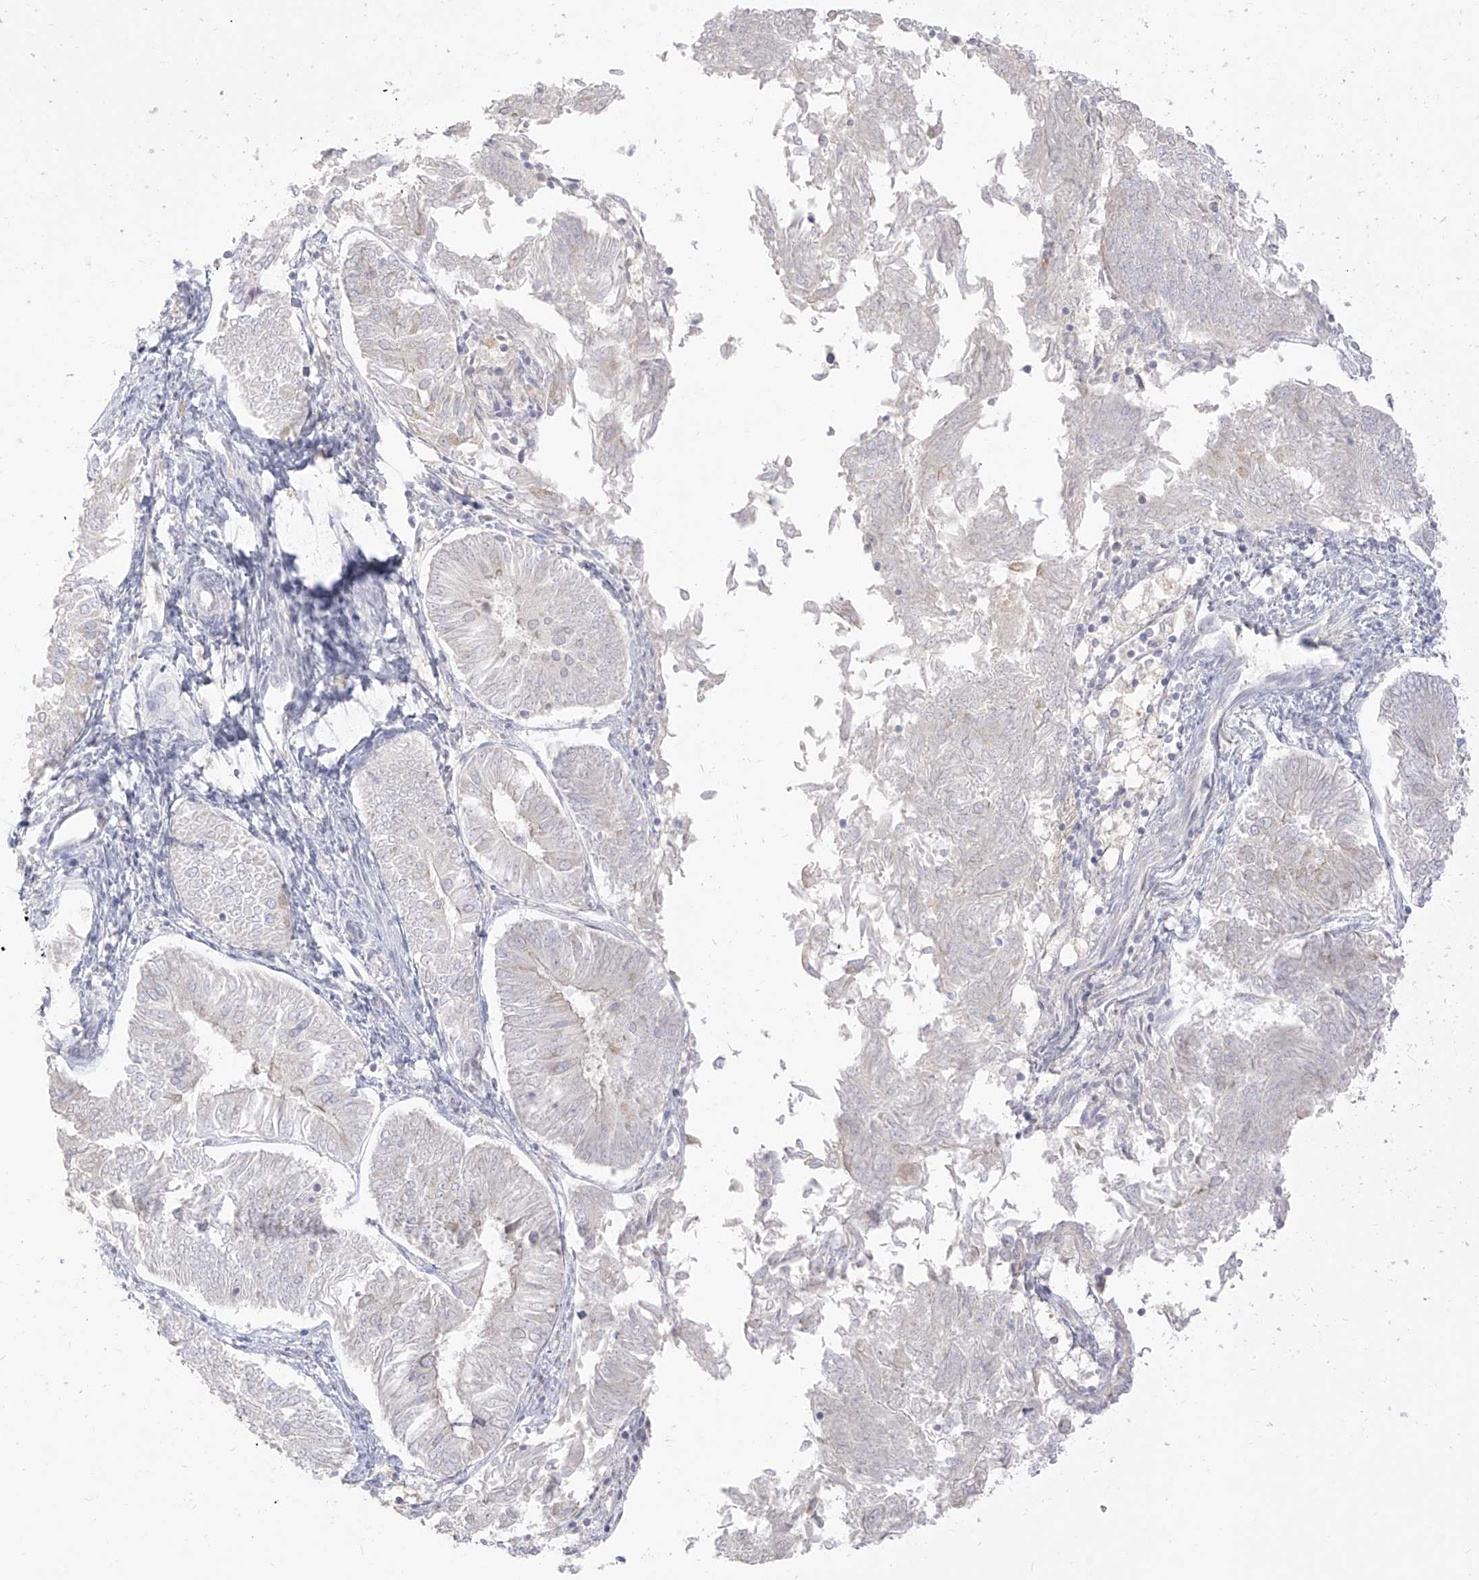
{"staining": {"intensity": "negative", "quantity": "none", "location": "none"}, "tissue": "endometrial cancer", "cell_type": "Tumor cells", "image_type": "cancer", "snomed": [{"axis": "morphology", "description": "Adenocarcinoma, NOS"}, {"axis": "topography", "description": "Endometrium"}], "caption": "Tumor cells are negative for protein expression in human endometrial cancer (adenocarcinoma).", "gene": "ARHGEF40", "patient": {"sex": "female", "age": 58}}